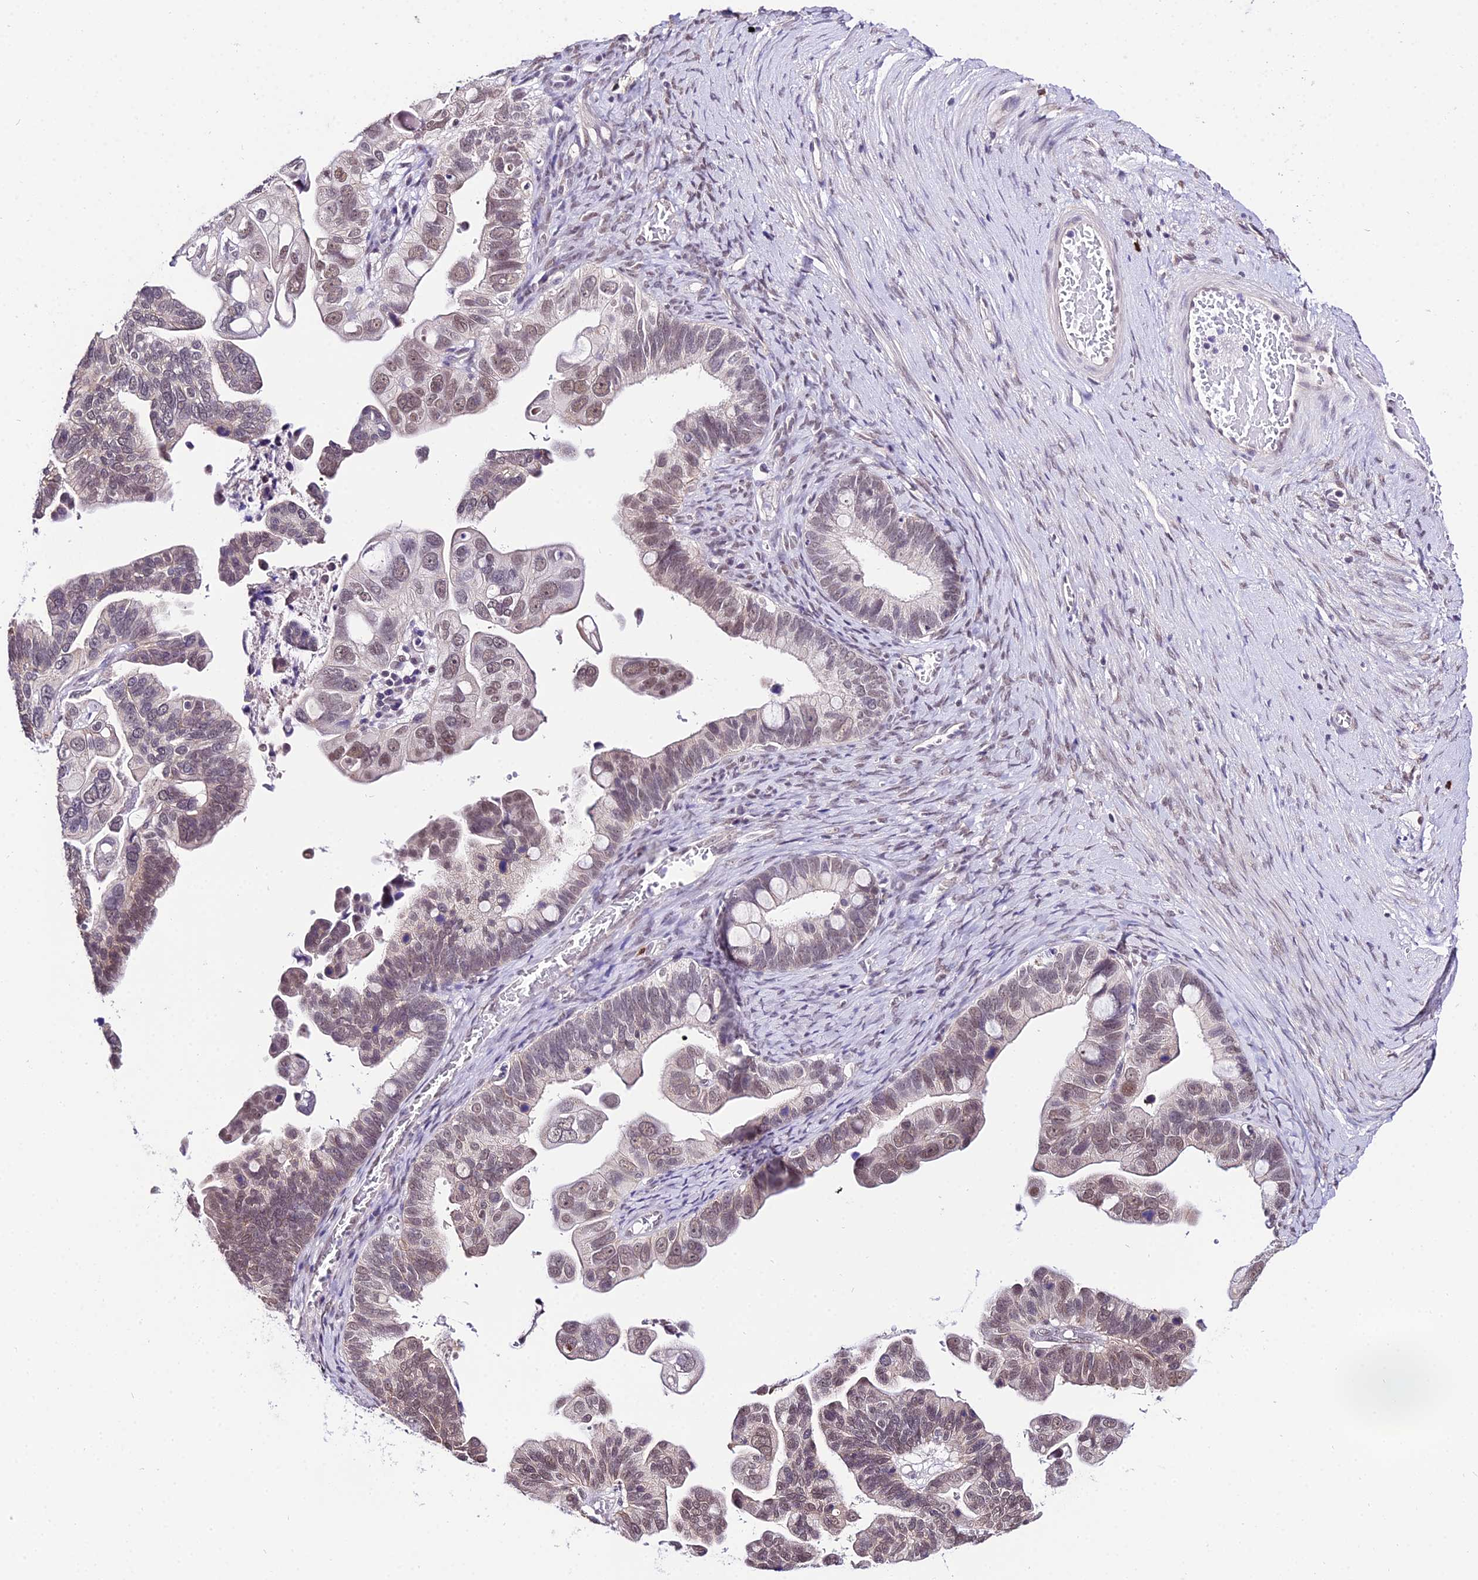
{"staining": {"intensity": "weak", "quantity": "25%-75%", "location": "nuclear"}, "tissue": "ovarian cancer", "cell_type": "Tumor cells", "image_type": "cancer", "snomed": [{"axis": "morphology", "description": "Cystadenocarcinoma, serous, NOS"}, {"axis": "topography", "description": "Ovary"}], "caption": "DAB immunohistochemical staining of human ovarian serous cystadenocarcinoma demonstrates weak nuclear protein staining in about 25%-75% of tumor cells. (DAB IHC with brightfield microscopy, high magnification).", "gene": "POLR2I", "patient": {"sex": "female", "age": 56}}